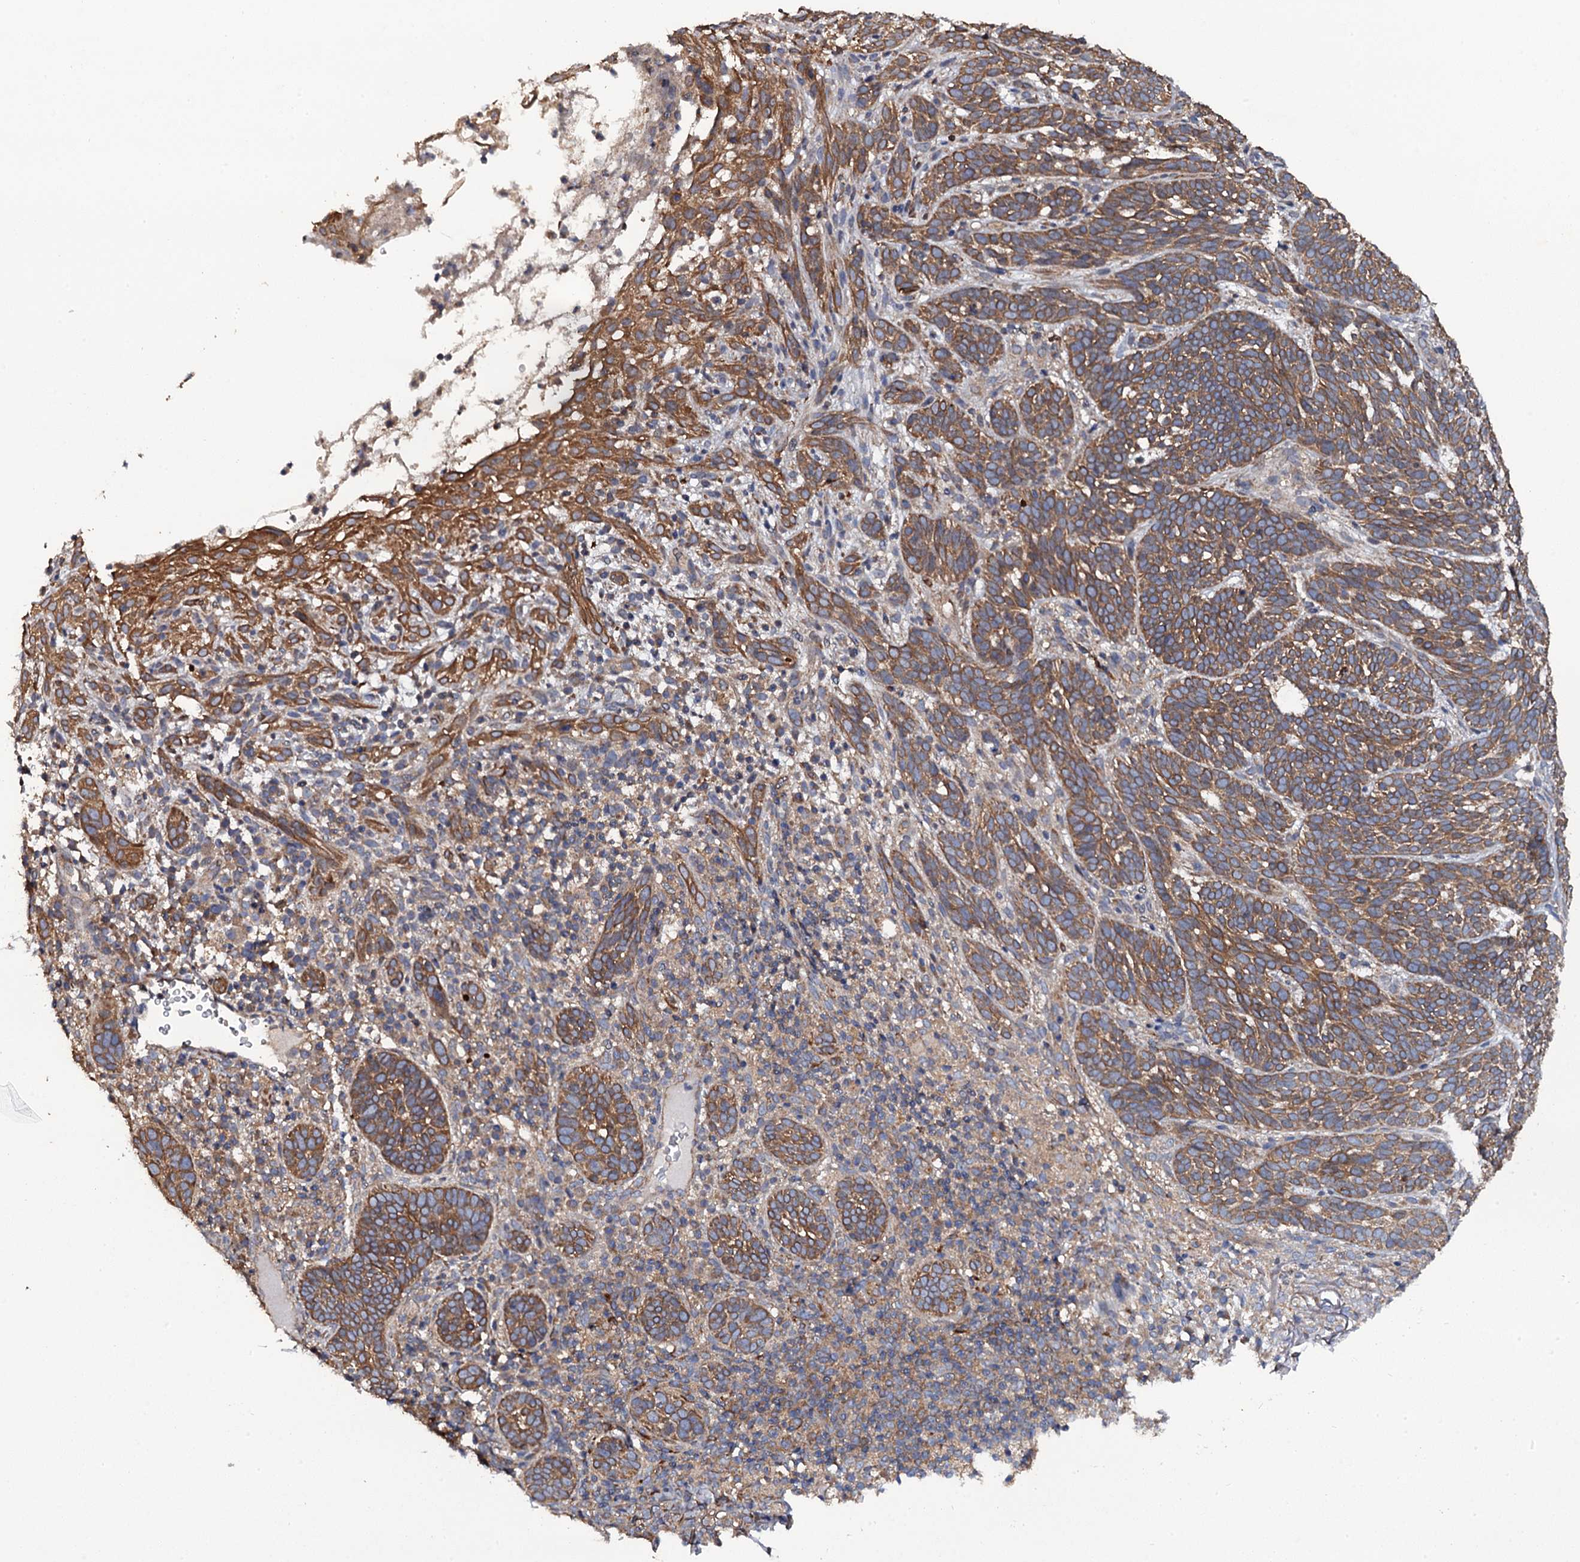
{"staining": {"intensity": "moderate", "quantity": ">75%", "location": "cytoplasmic/membranous"}, "tissue": "skin cancer", "cell_type": "Tumor cells", "image_type": "cancer", "snomed": [{"axis": "morphology", "description": "Basal cell carcinoma"}, {"axis": "topography", "description": "Skin"}], "caption": "About >75% of tumor cells in skin cancer (basal cell carcinoma) show moderate cytoplasmic/membranous protein positivity as visualized by brown immunohistochemical staining.", "gene": "TTC23", "patient": {"sex": "male", "age": 71}}